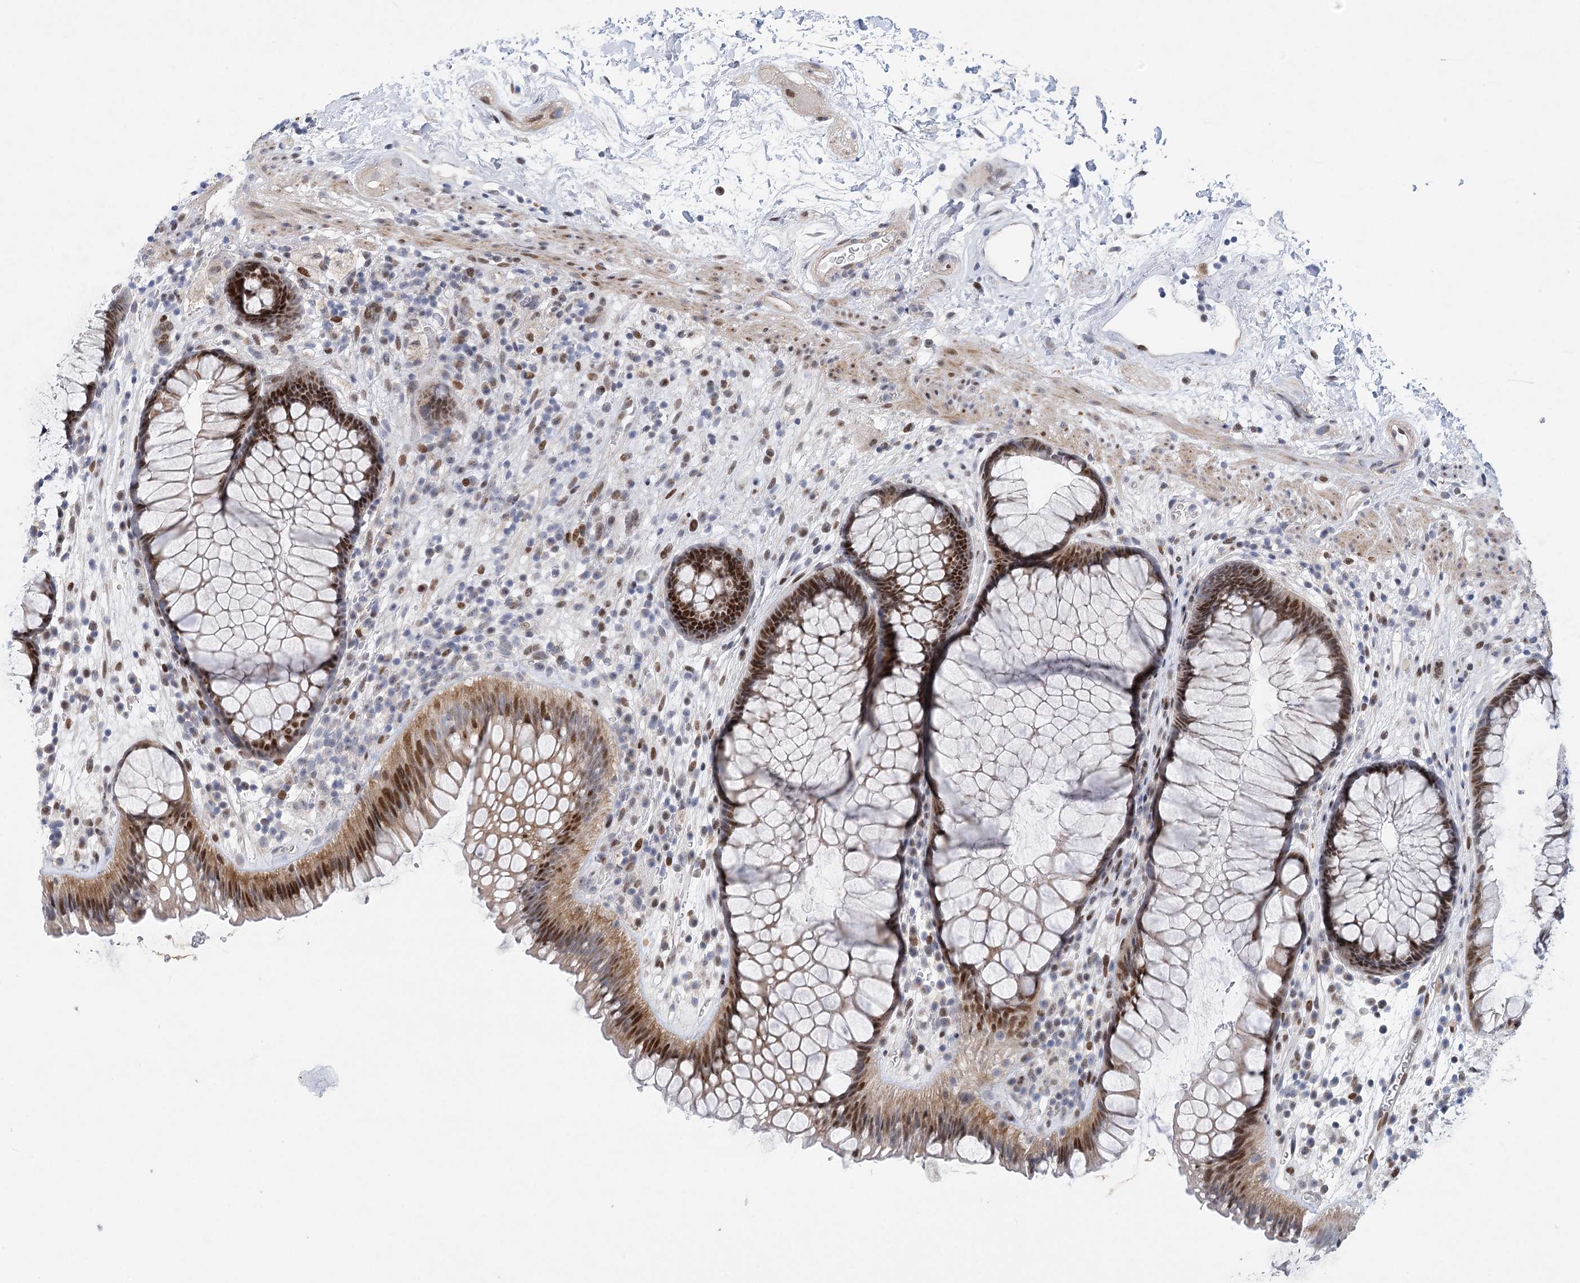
{"staining": {"intensity": "moderate", "quantity": ">75%", "location": "cytoplasmic/membranous,nuclear"}, "tissue": "rectum", "cell_type": "Glandular cells", "image_type": "normal", "snomed": [{"axis": "morphology", "description": "Normal tissue, NOS"}, {"axis": "topography", "description": "Rectum"}], "caption": "Protein staining of normal rectum exhibits moderate cytoplasmic/membranous,nuclear positivity in about >75% of glandular cells. (IHC, brightfield microscopy, high magnification).", "gene": "CAMTA1", "patient": {"sex": "male", "age": 51}}